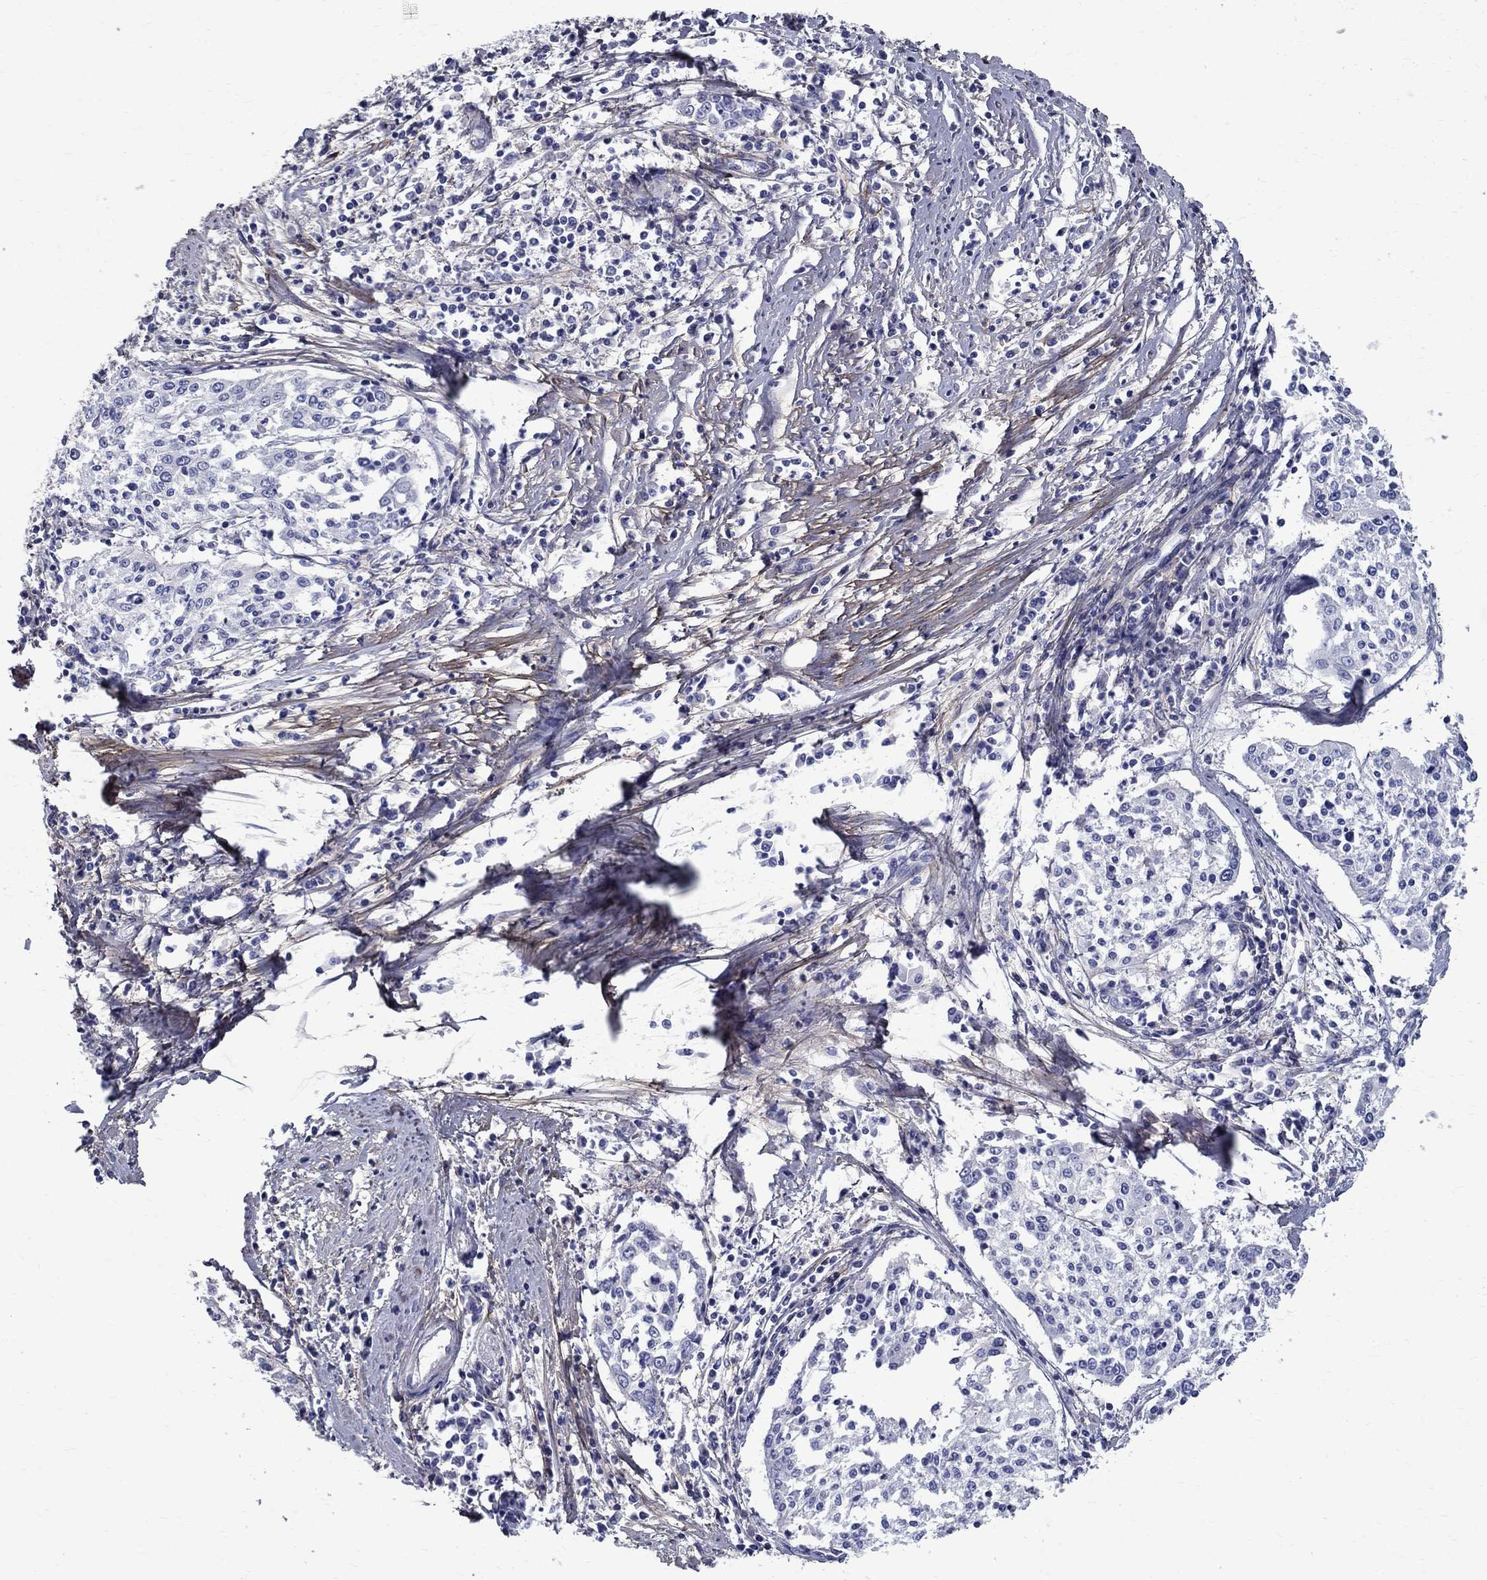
{"staining": {"intensity": "negative", "quantity": "none", "location": "none"}, "tissue": "cervical cancer", "cell_type": "Tumor cells", "image_type": "cancer", "snomed": [{"axis": "morphology", "description": "Squamous cell carcinoma, NOS"}, {"axis": "topography", "description": "Cervix"}], "caption": "Protein analysis of cervical squamous cell carcinoma reveals no significant positivity in tumor cells. (Stains: DAB immunohistochemistry with hematoxylin counter stain, Microscopy: brightfield microscopy at high magnification).", "gene": "ANXA10", "patient": {"sex": "female", "age": 41}}